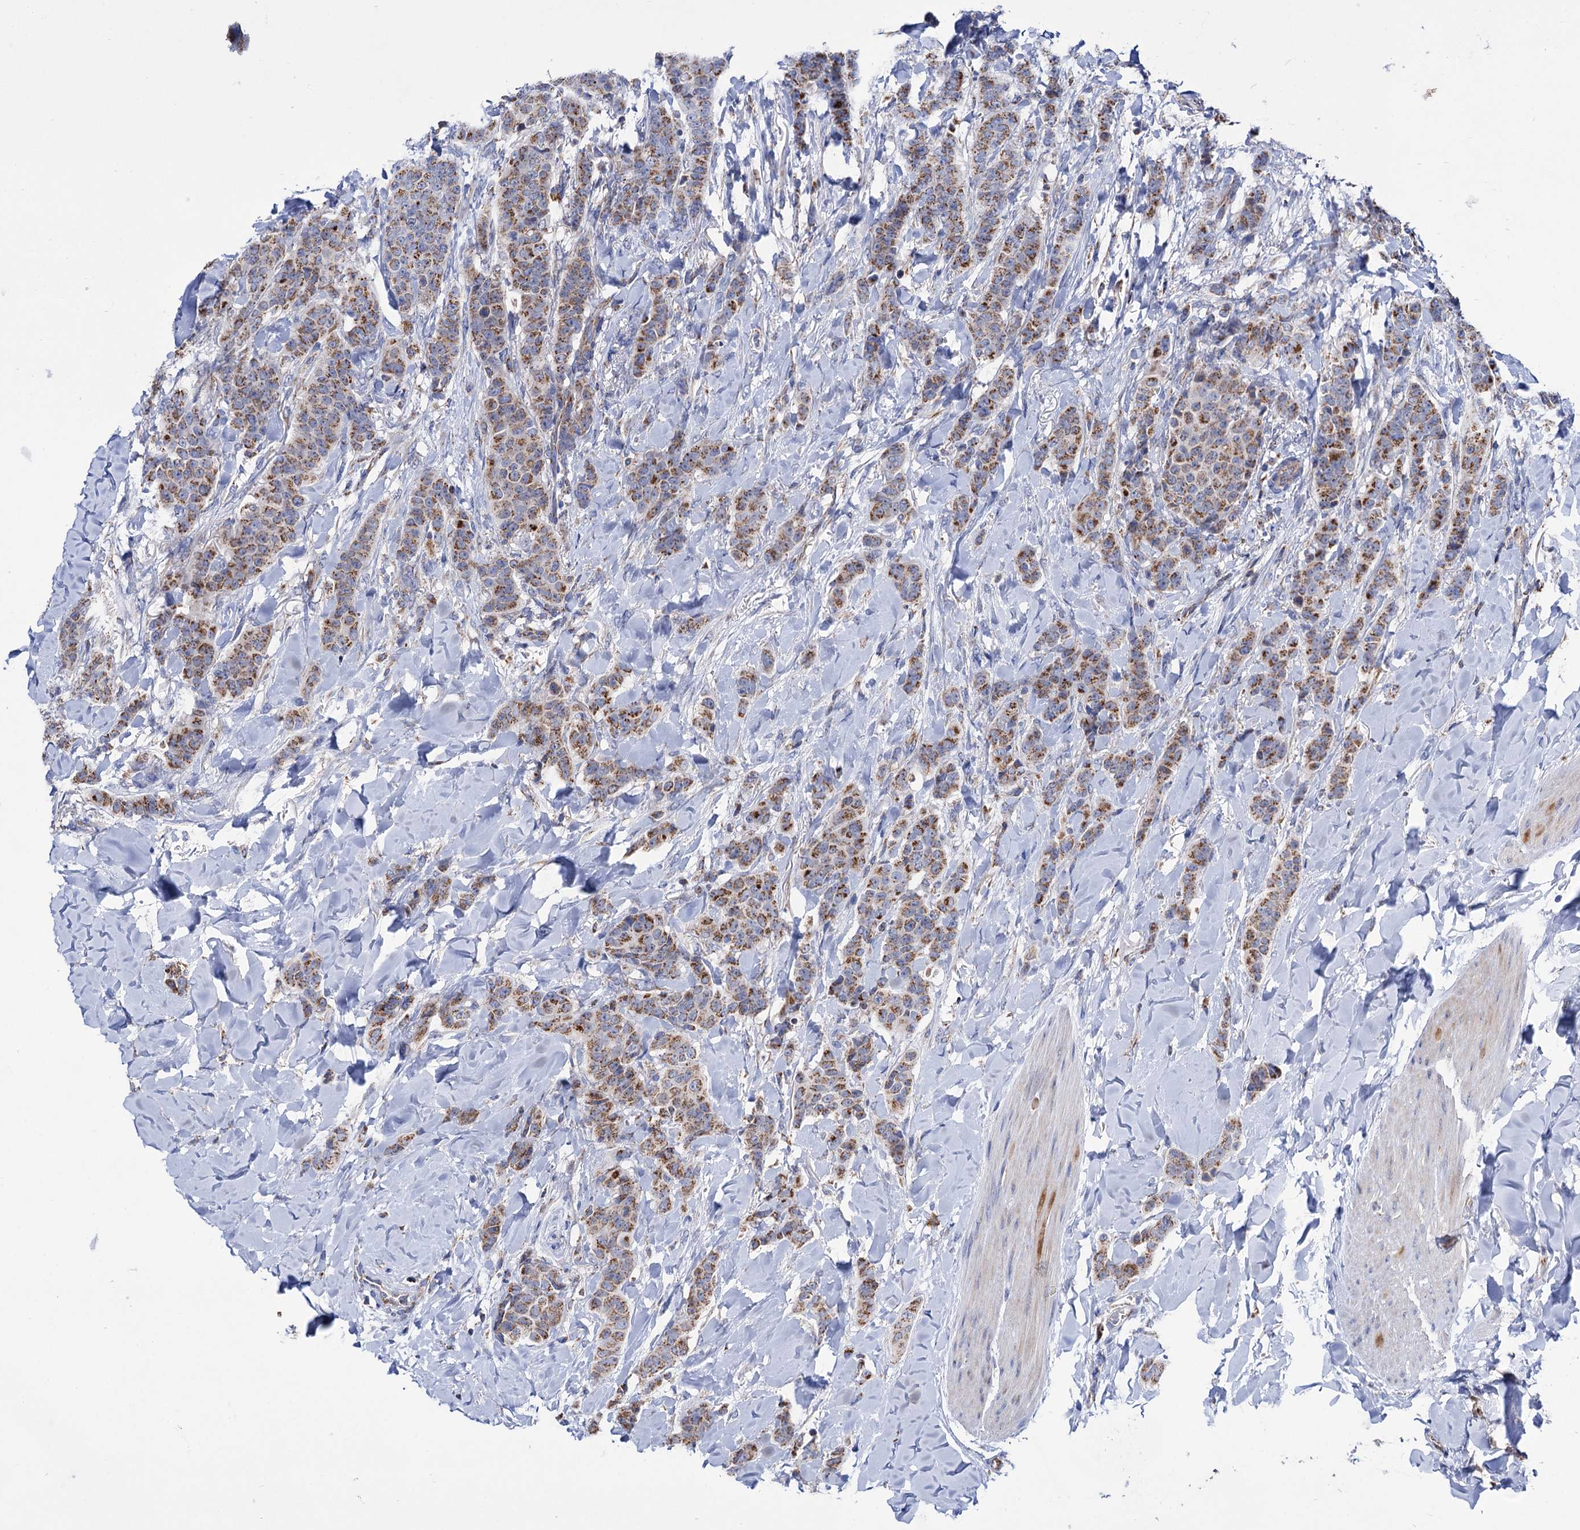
{"staining": {"intensity": "moderate", "quantity": ">75%", "location": "cytoplasmic/membranous"}, "tissue": "breast cancer", "cell_type": "Tumor cells", "image_type": "cancer", "snomed": [{"axis": "morphology", "description": "Duct carcinoma"}, {"axis": "topography", "description": "Breast"}], "caption": "Immunohistochemistry photomicrograph of neoplastic tissue: human breast cancer (infiltrating ductal carcinoma) stained using IHC exhibits medium levels of moderate protein expression localized specifically in the cytoplasmic/membranous of tumor cells, appearing as a cytoplasmic/membranous brown color.", "gene": "ABHD10", "patient": {"sex": "female", "age": 40}}